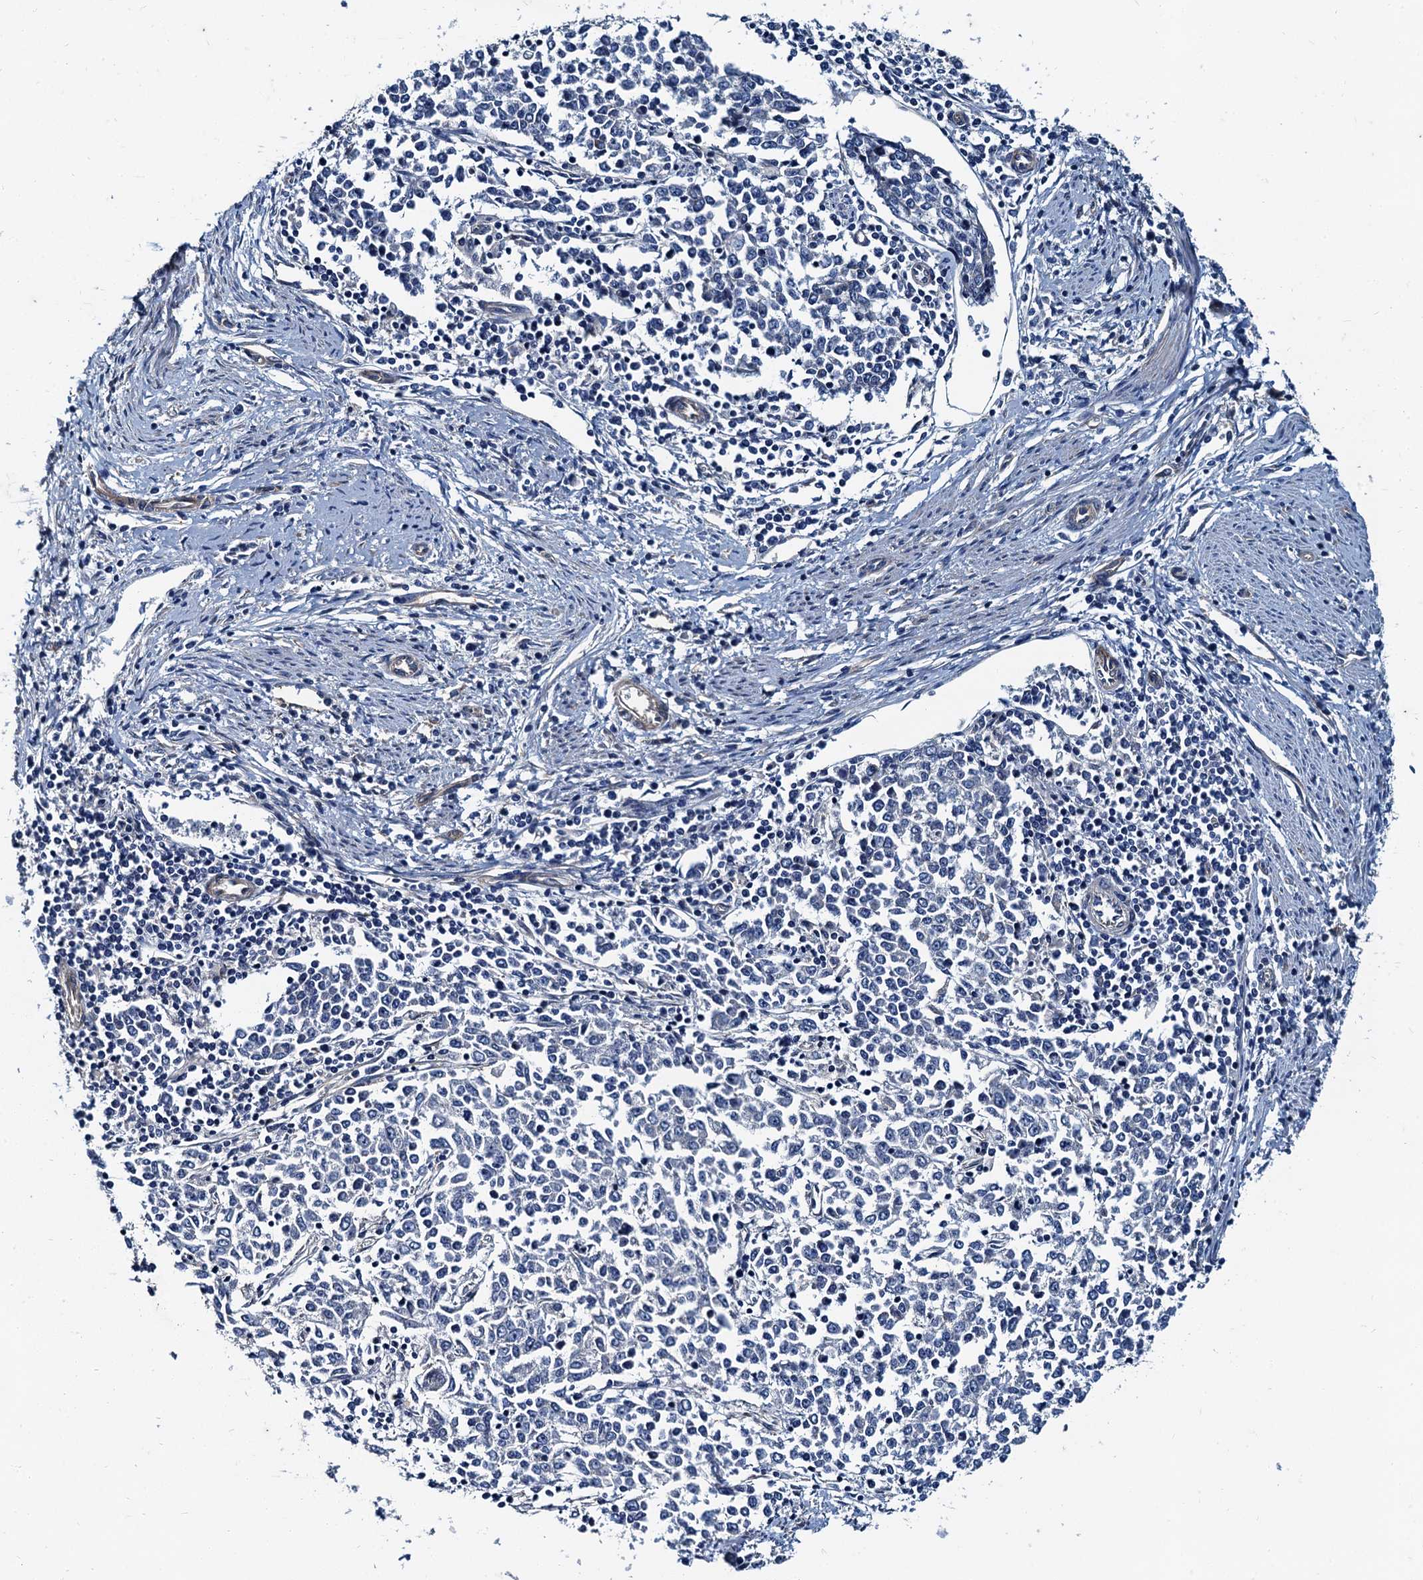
{"staining": {"intensity": "negative", "quantity": "none", "location": "none"}, "tissue": "endometrial cancer", "cell_type": "Tumor cells", "image_type": "cancer", "snomed": [{"axis": "morphology", "description": "Adenocarcinoma, NOS"}, {"axis": "topography", "description": "Endometrium"}], "caption": "A photomicrograph of human endometrial adenocarcinoma is negative for staining in tumor cells. The staining was performed using DAB (3,3'-diaminobenzidine) to visualize the protein expression in brown, while the nuclei were stained in blue with hematoxylin (Magnification: 20x).", "gene": "NGRN", "patient": {"sex": "female", "age": 50}}